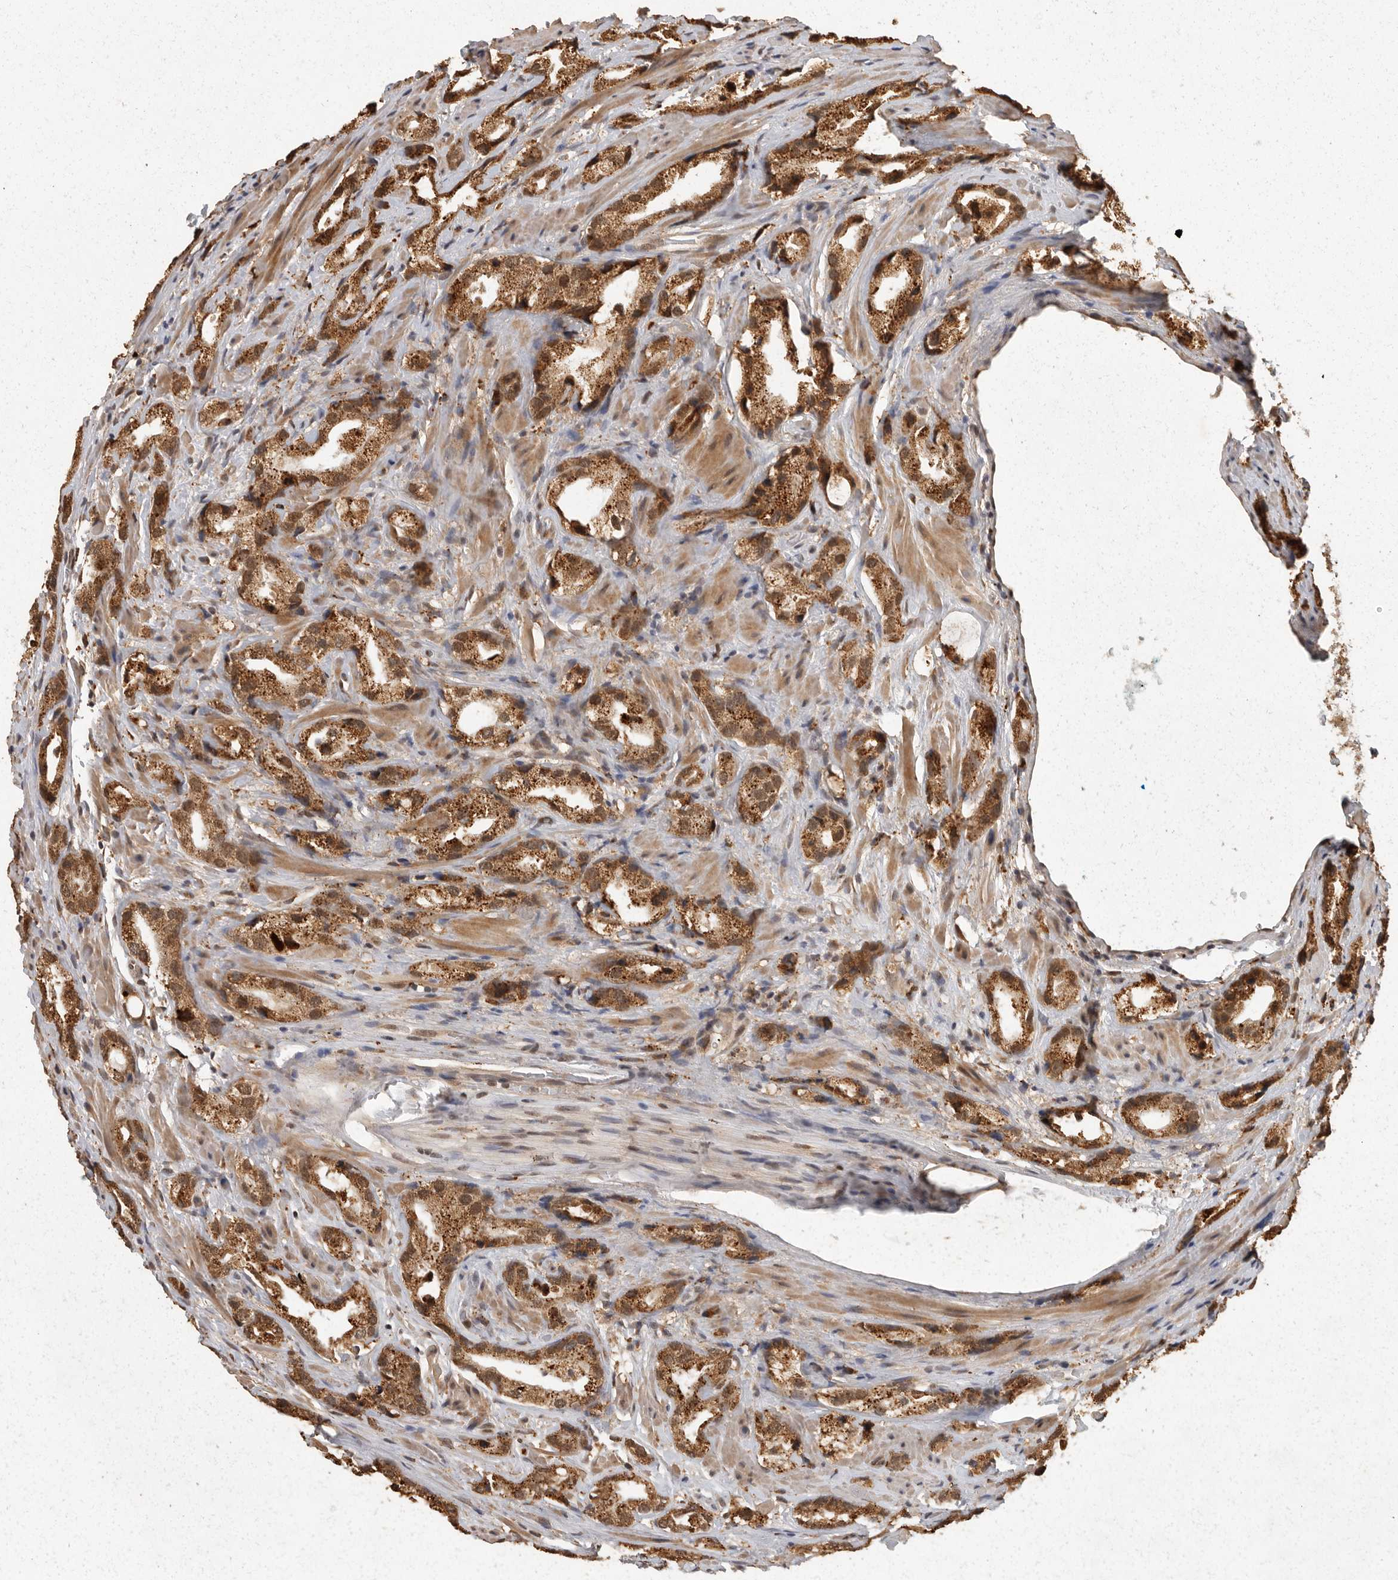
{"staining": {"intensity": "strong", "quantity": ">75%", "location": "cytoplasmic/membranous,nuclear"}, "tissue": "prostate cancer", "cell_type": "Tumor cells", "image_type": "cancer", "snomed": [{"axis": "morphology", "description": "Adenocarcinoma, High grade"}, {"axis": "topography", "description": "Prostate"}], "caption": "High-power microscopy captured an IHC photomicrograph of prostate cancer, revealing strong cytoplasmic/membranous and nuclear expression in about >75% of tumor cells.", "gene": "ZNF83", "patient": {"sex": "male", "age": 63}}